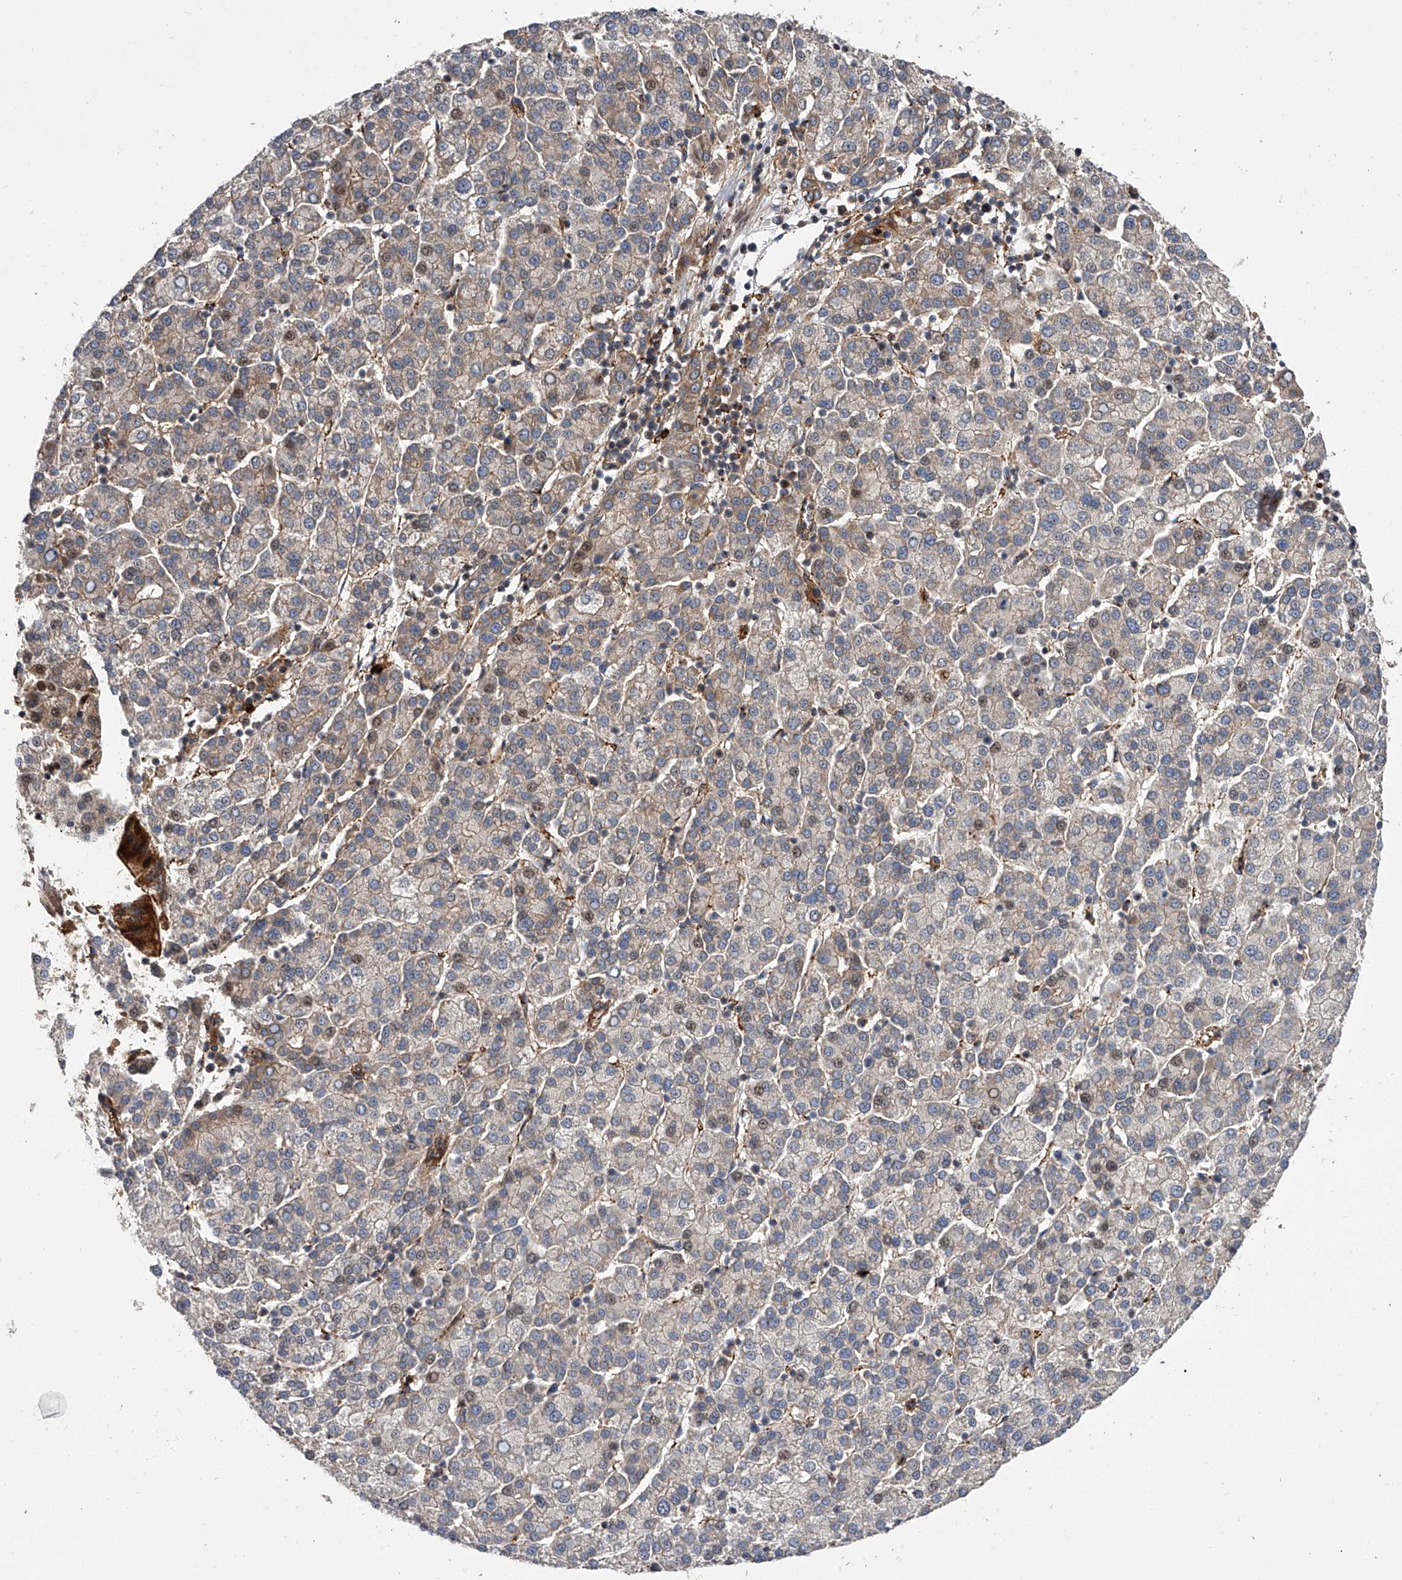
{"staining": {"intensity": "moderate", "quantity": "<25%", "location": "cytoplasmic/membranous,nuclear"}, "tissue": "liver cancer", "cell_type": "Tumor cells", "image_type": "cancer", "snomed": [{"axis": "morphology", "description": "Carcinoma, Hepatocellular, NOS"}, {"axis": "topography", "description": "Liver"}], "caption": "A histopathology image of liver cancer stained for a protein demonstrates moderate cytoplasmic/membranous and nuclear brown staining in tumor cells. Using DAB (3,3'-diaminobenzidine) (brown) and hematoxylin (blue) stains, captured at high magnification using brightfield microscopy.", "gene": "PDSS2", "patient": {"sex": "female", "age": 58}}